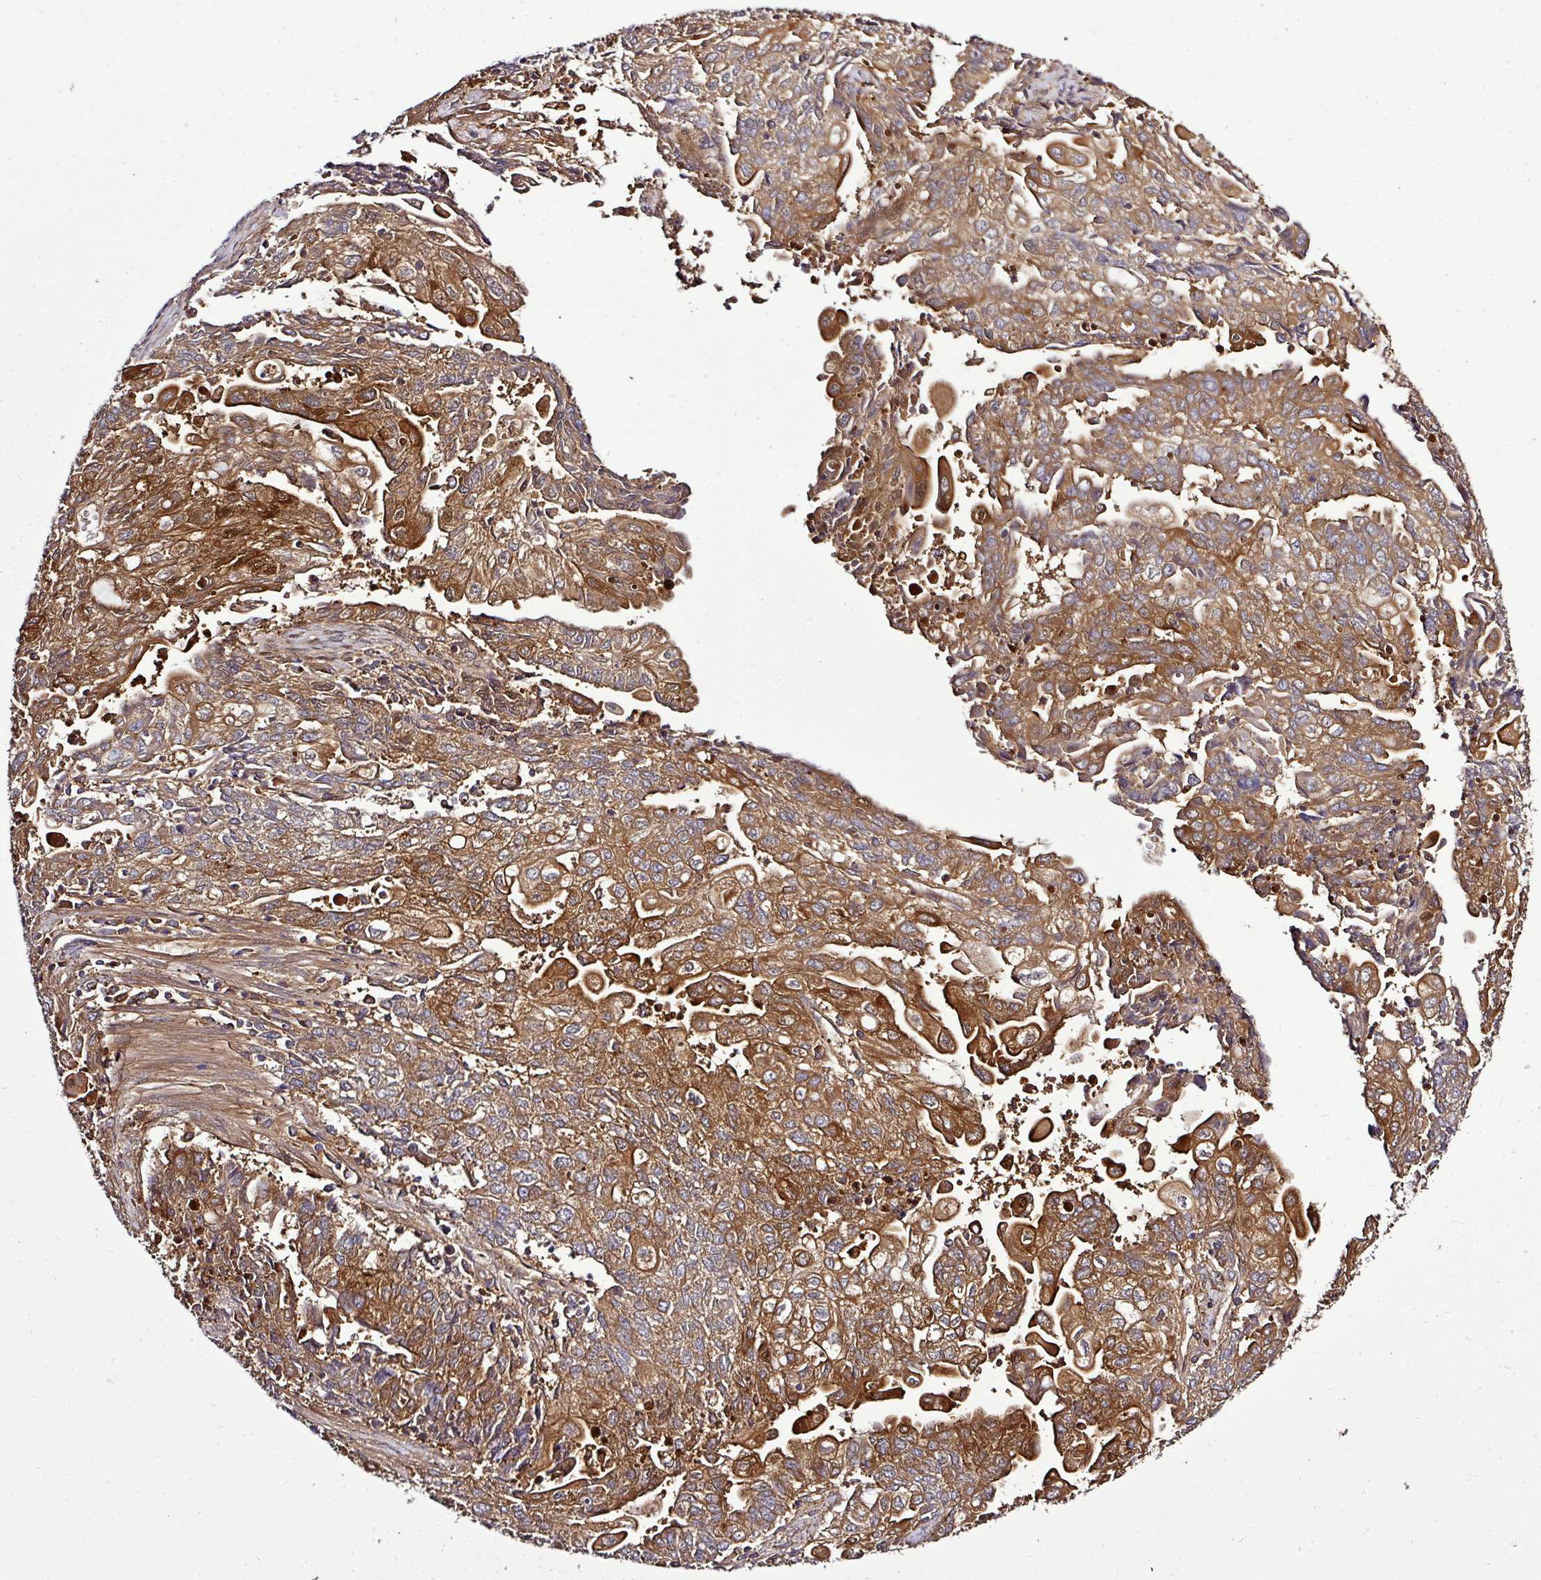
{"staining": {"intensity": "moderate", "quantity": ">75%", "location": "cytoplasmic/membranous"}, "tissue": "endometrial cancer", "cell_type": "Tumor cells", "image_type": "cancer", "snomed": [{"axis": "morphology", "description": "Adenocarcinoma, NOS"}, {"axis": "topography", "description": "Endometrium"}], "caption": "A histopathology image of human endometrial adenocarcinoma stained for a protein exhibits moderate cytoplasmic/membranous brown staining in tumor cells.", "gene": "TMEM107", "patient": {"sex": "female", "age": 54}}